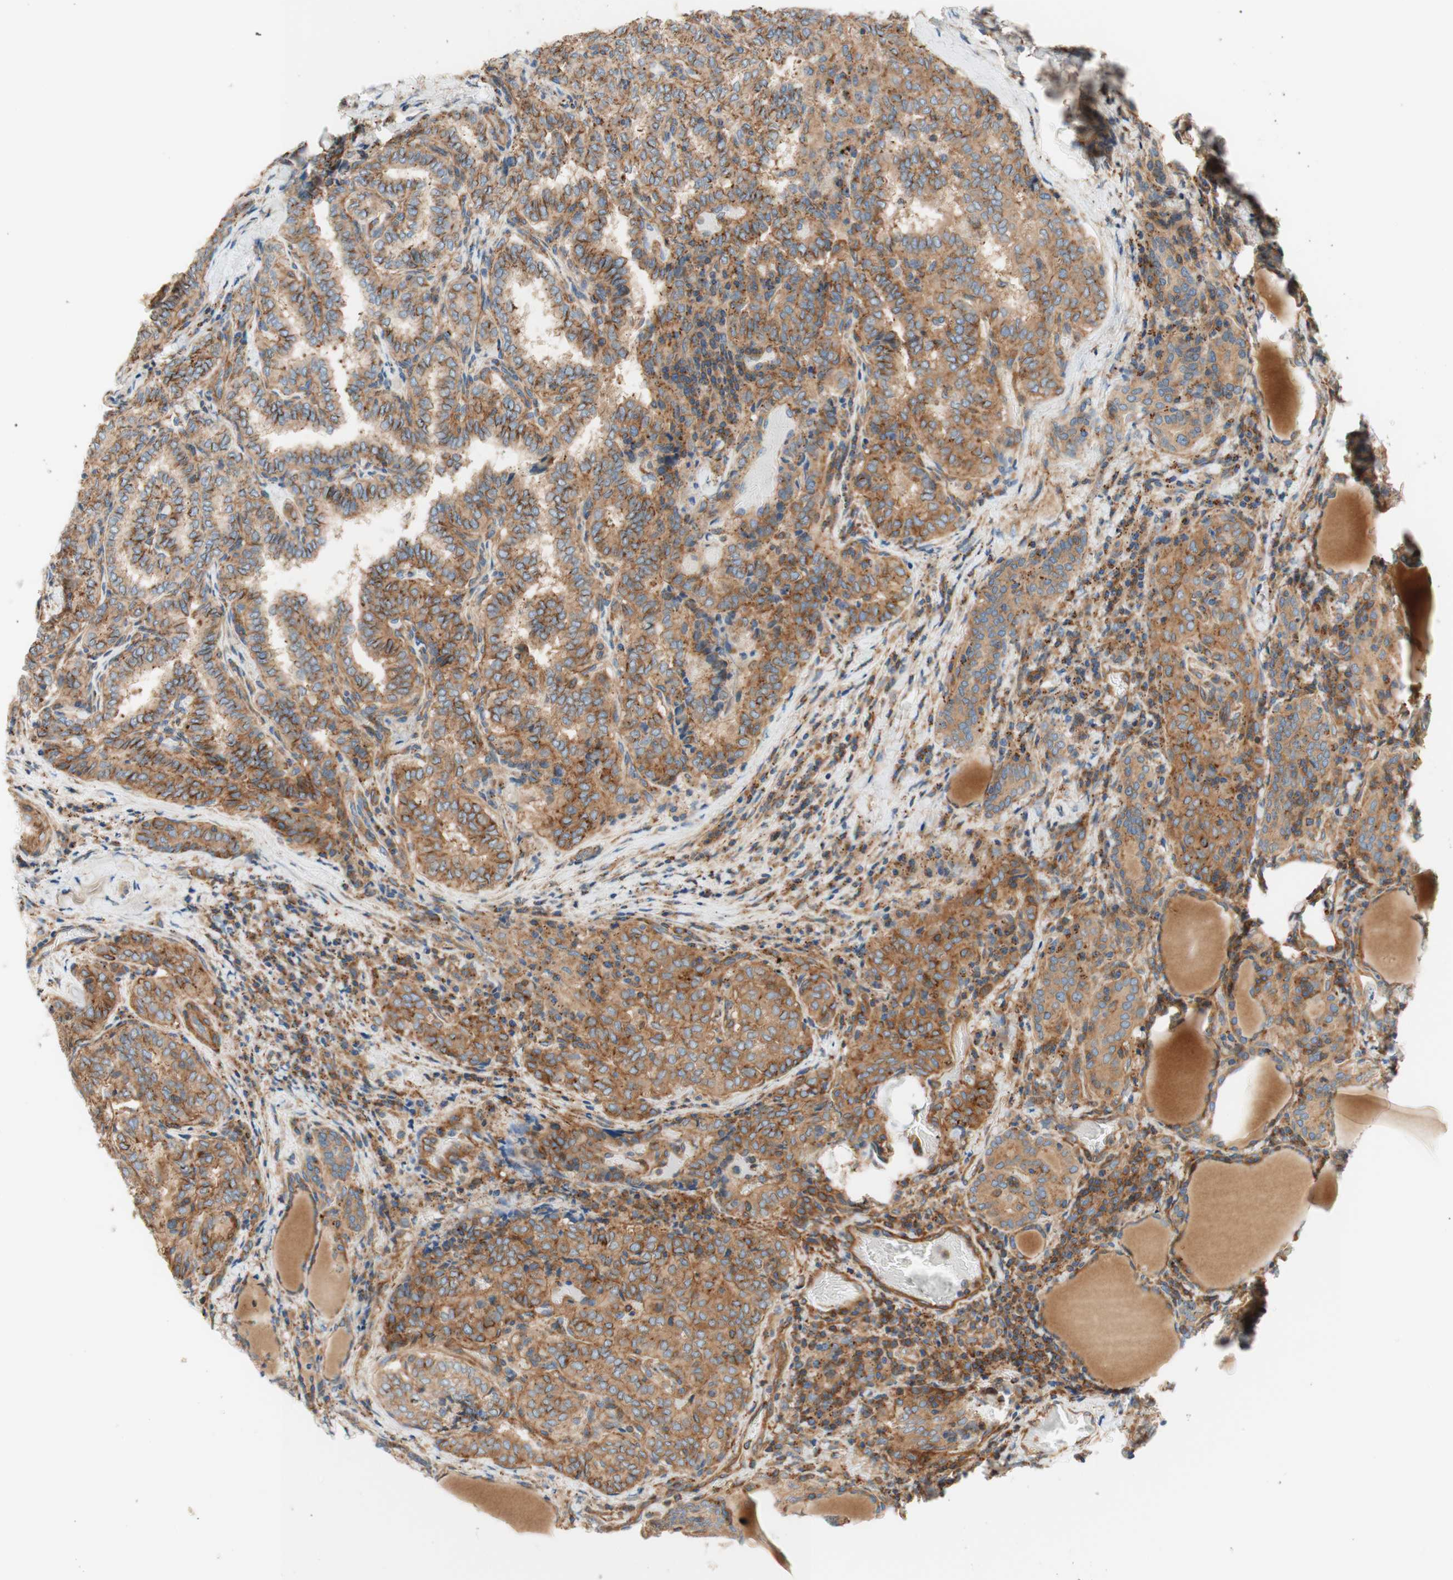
{"staining": {"intensity": "moderate", "quantity": ">75%", "location": "cytoplasmic/membranous"}, "tissue": "thyroid cancer", "cell_type": "Tumor cells", "image_type": "cancer", "snomed": [{"axis": "morphology", "description": "Normal tissue, NOS"}, {"axis": "morphology", "description": "Papillary adenocarcinoma, NOS"}, {"axis": "topography", "description": "Thyroid gland"}], "caption": "A medium amount of moderate cytoplasmic/membranous staining is seen in approximately >75% of tumor cells in thyroid cancer tissue. (Brightfield microscopy of DAB IHC at high magnification).", "gene": "VPS26A", "patient": {"sex": "female", "age": 30}}